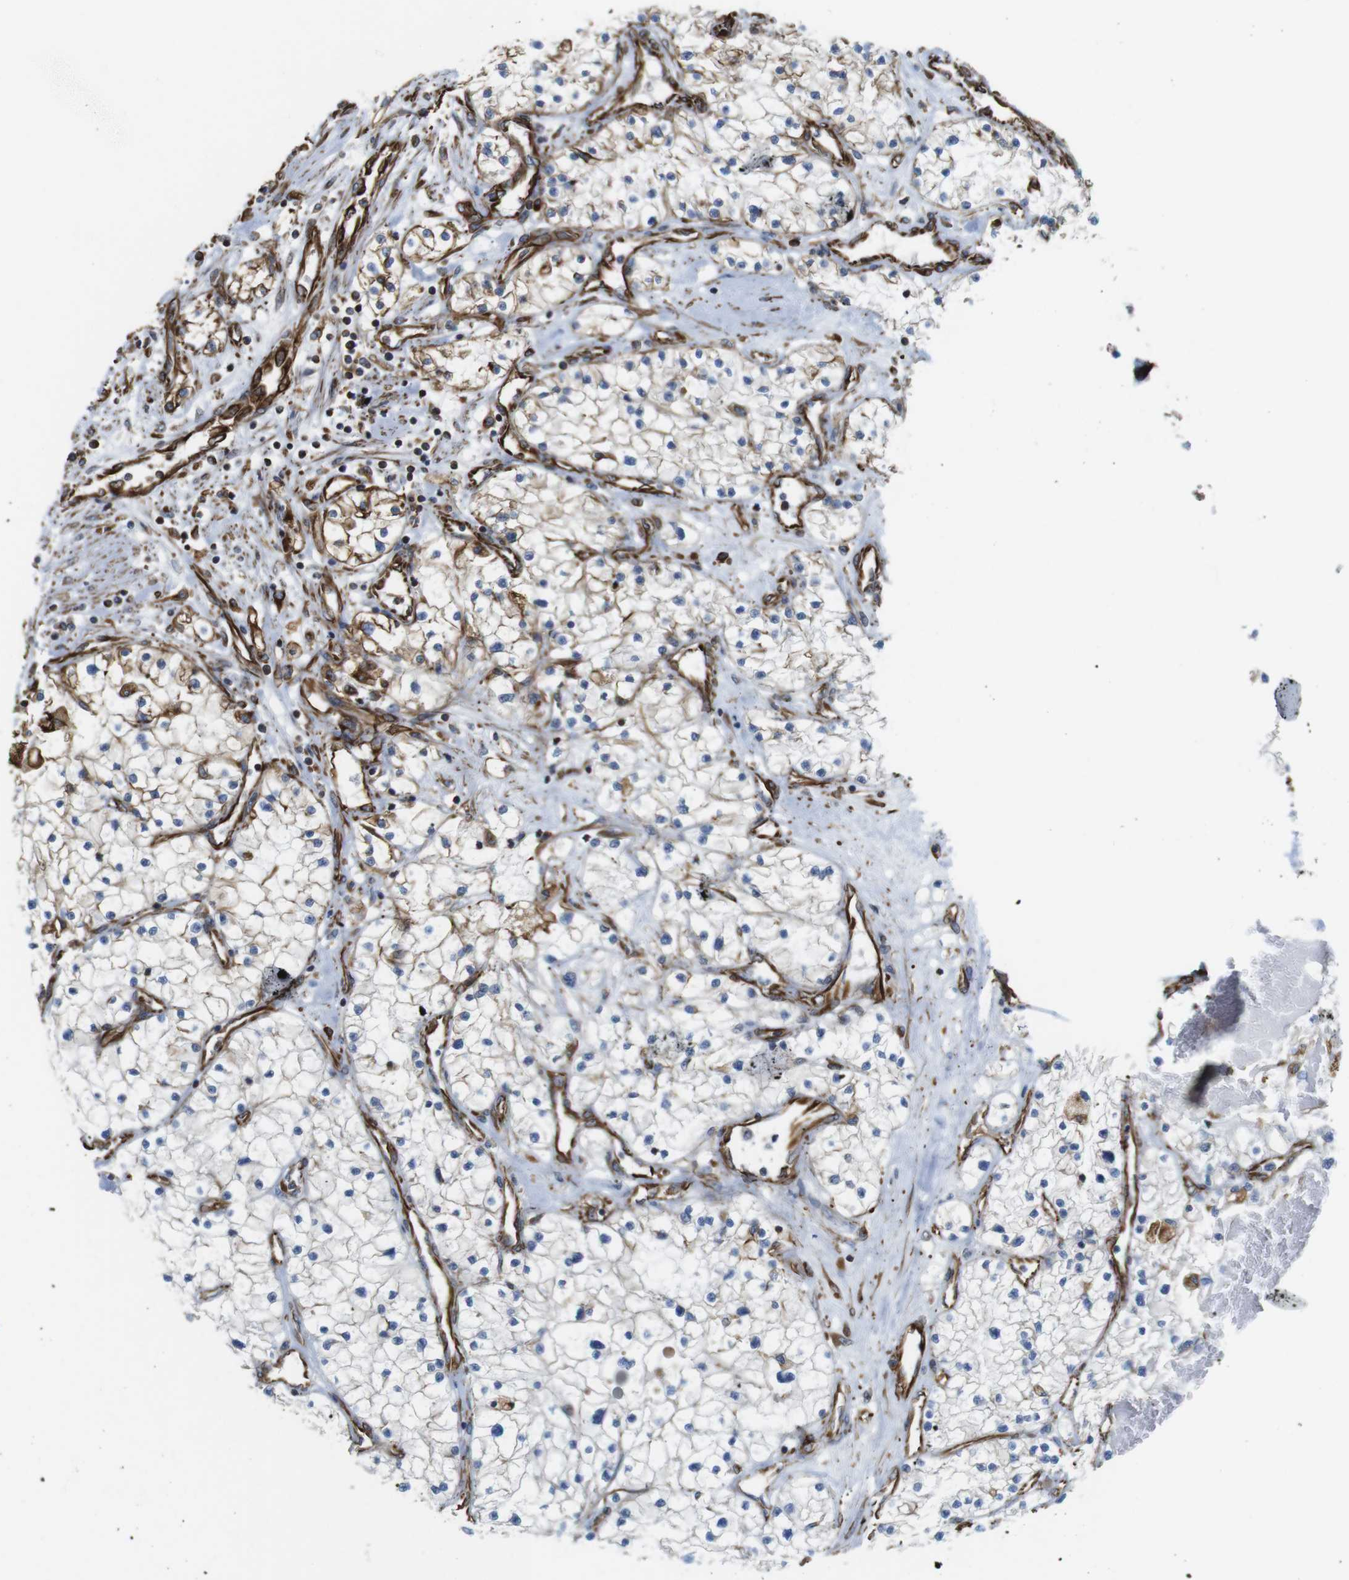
{"staining": {"intensity": "negative", "quantity": "none", "location": "none"}, "tissue": "renal cancer", "cell_type": "Tumor cells", "image_type": "cancer", "snomed": [{"axis": "morphology", "description": "Adenocarcinoma, NOS"}, {"axis": "topography", "description": "Kidney"}], "caption": "IHC histopathology image of neoplastic tissue: human adenocarcinoma (renal) stained with DAB shows no significant protein staining in tumor cells.", "gene": "RALGPS1", "patient": {"sex": "male", "age": 68}}